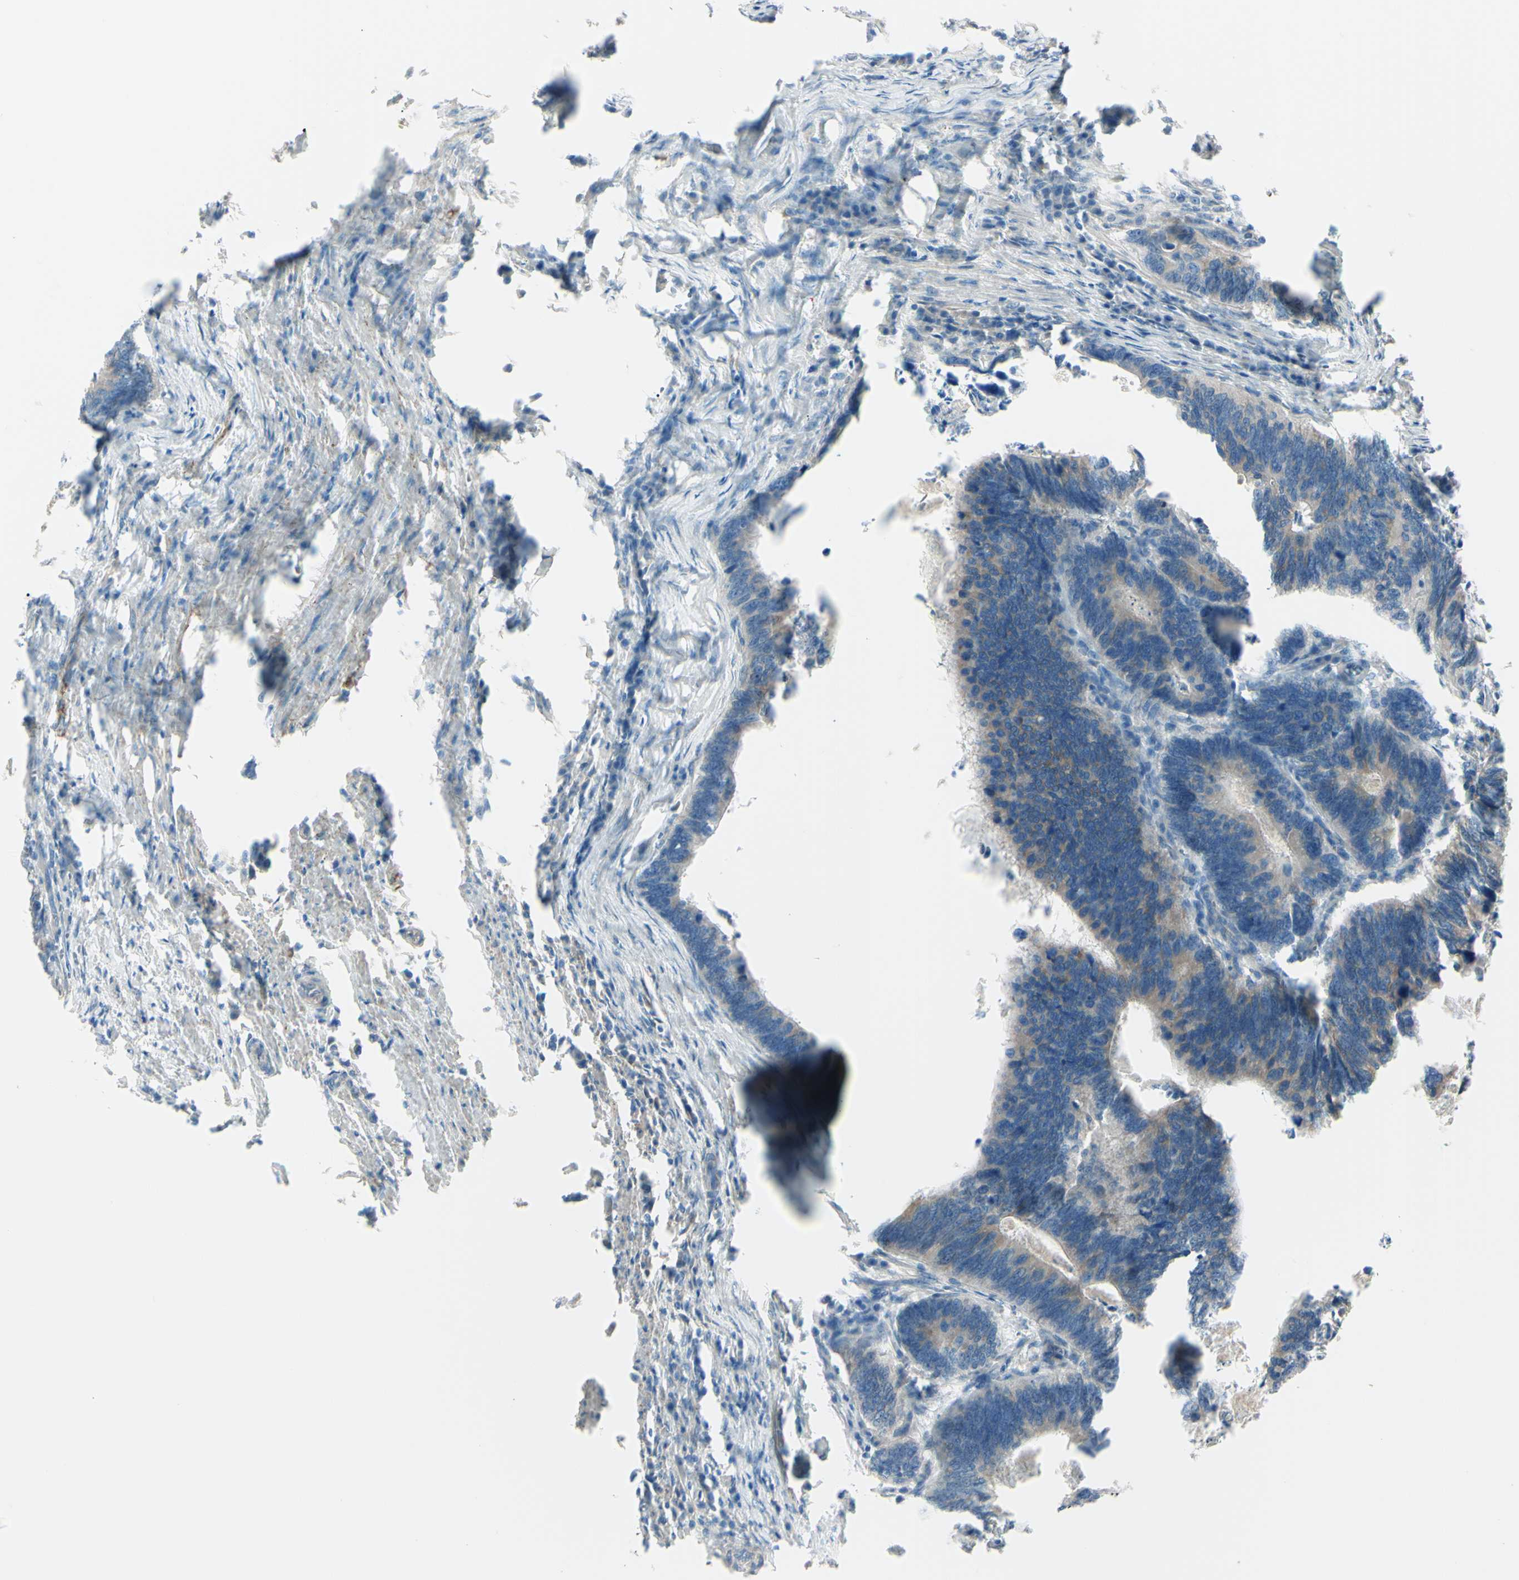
{"staining": {"intensity": "weak", "quantity": ">75%", "location": "cytoplasmic/membranous"}, "tissue": "colorectal cancer", "cell_type": "Tumor cells", "image_type": "cancer", "snomed": [{"axis": "morphology", "description": "Adenocarcinoma, NOS"}, {"axis": "topography", "description": "Colon"}], "caption": "IHC staining of colorectal cancer (adenocarcinoma), which demonstrates low levels of weak cytoplasmic/membranous expression in about >75% of tumor cells indicating weak cytoplasmic/membranous protein staining. The staining was performed using DAB (3,3'-diaminobenzidine) (brown) for protein detection and nuclei were counterstained in hematoxylin (blue).", "gene": "PCDHGA2", "patient": {"sex": "male", "age": 72}}